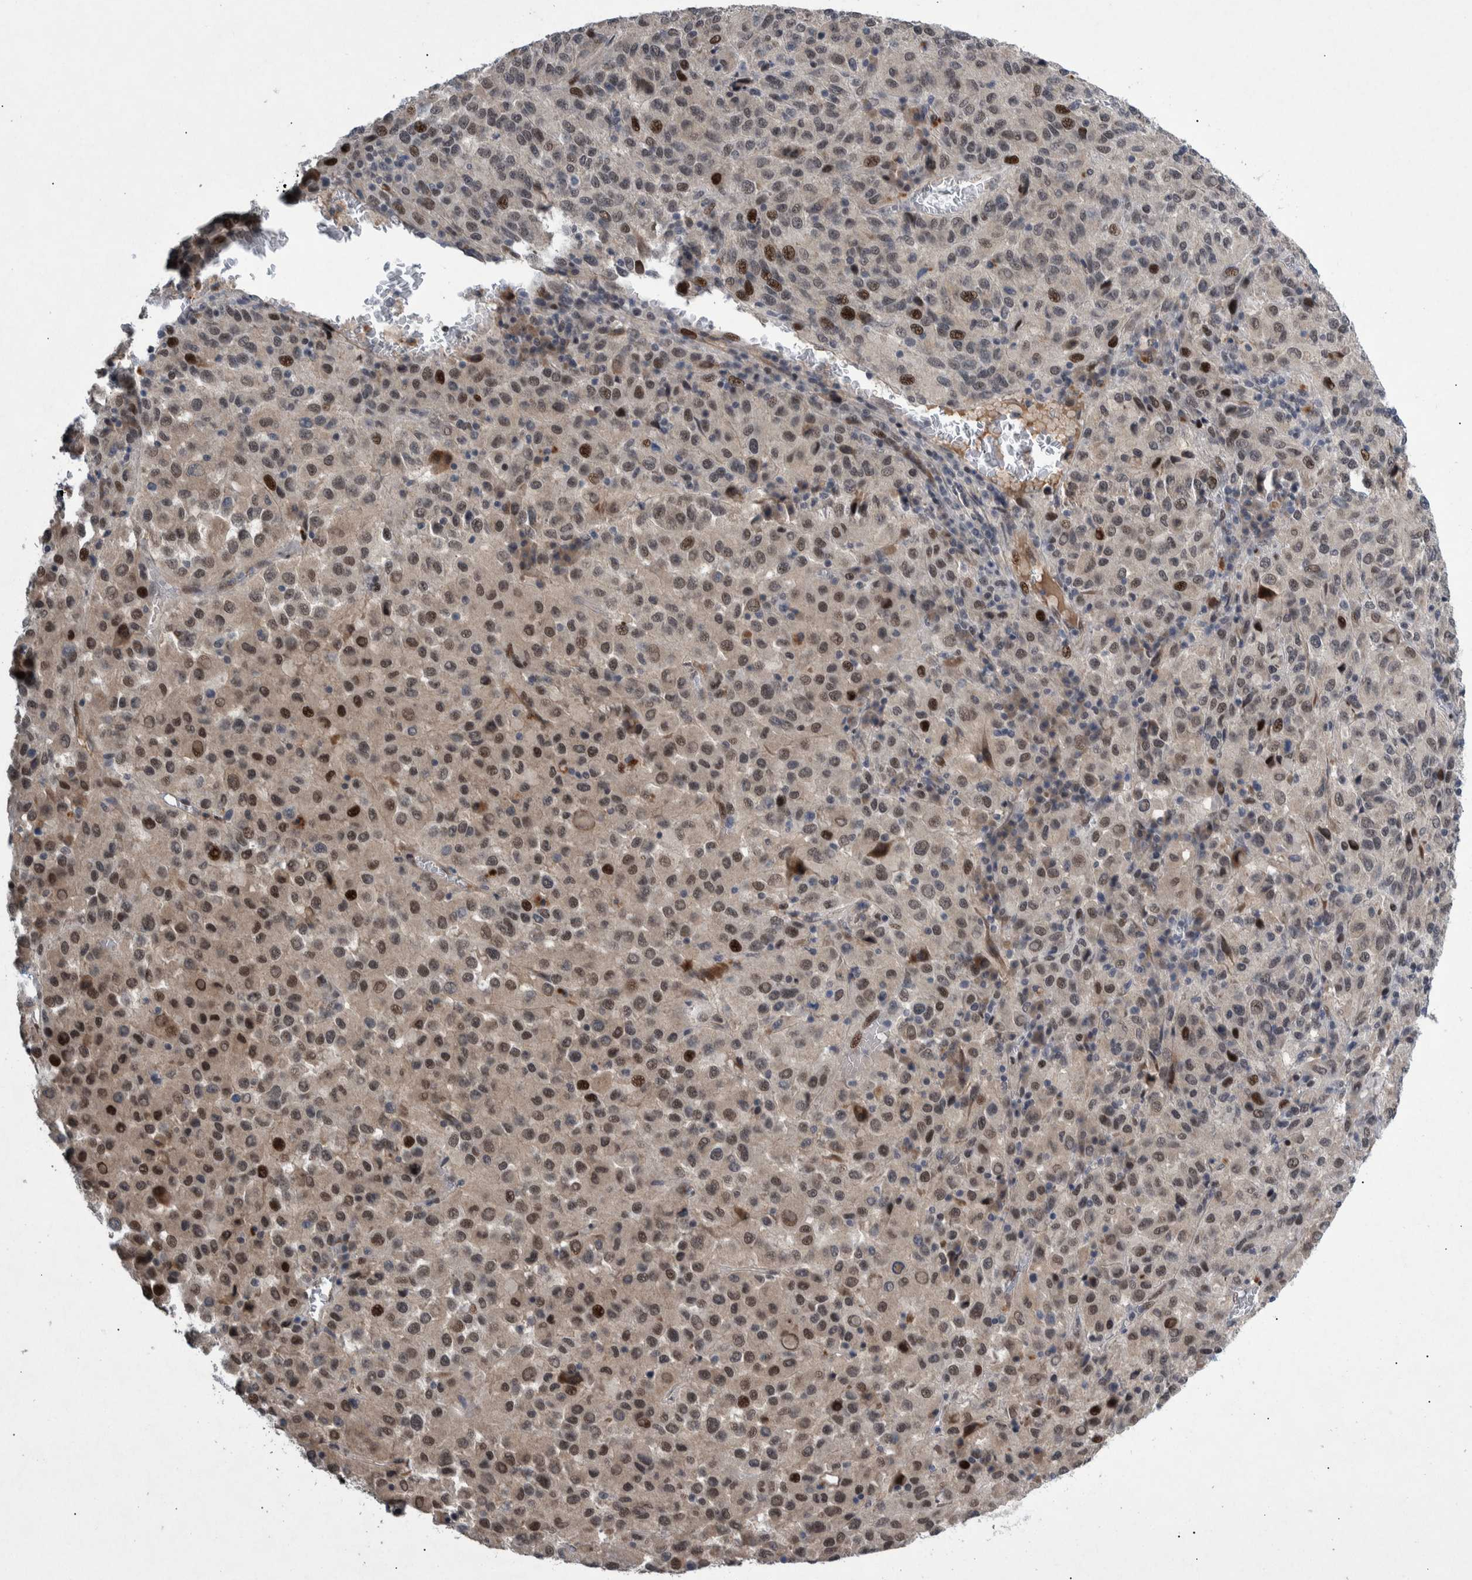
{"staining": {"intensity": "moderate", "quantity": "25%-75%", "location": "nuclear"}, "tissue": "melanoma", "cell_type": "Tumor cells", "image_type": "cancer", "snomed": [{"axis": "morphology", "description": "Malignant melanoma, Metastatic site"}, {"axis": "topography", "description": "Lung"}], "caption": "Human malignant melanoma (metastatic site) stained with a protein marker shows moderate staining in tumor cells.", "gene": "ESRP1", "patient": {"sex": "male", "age": 64}}